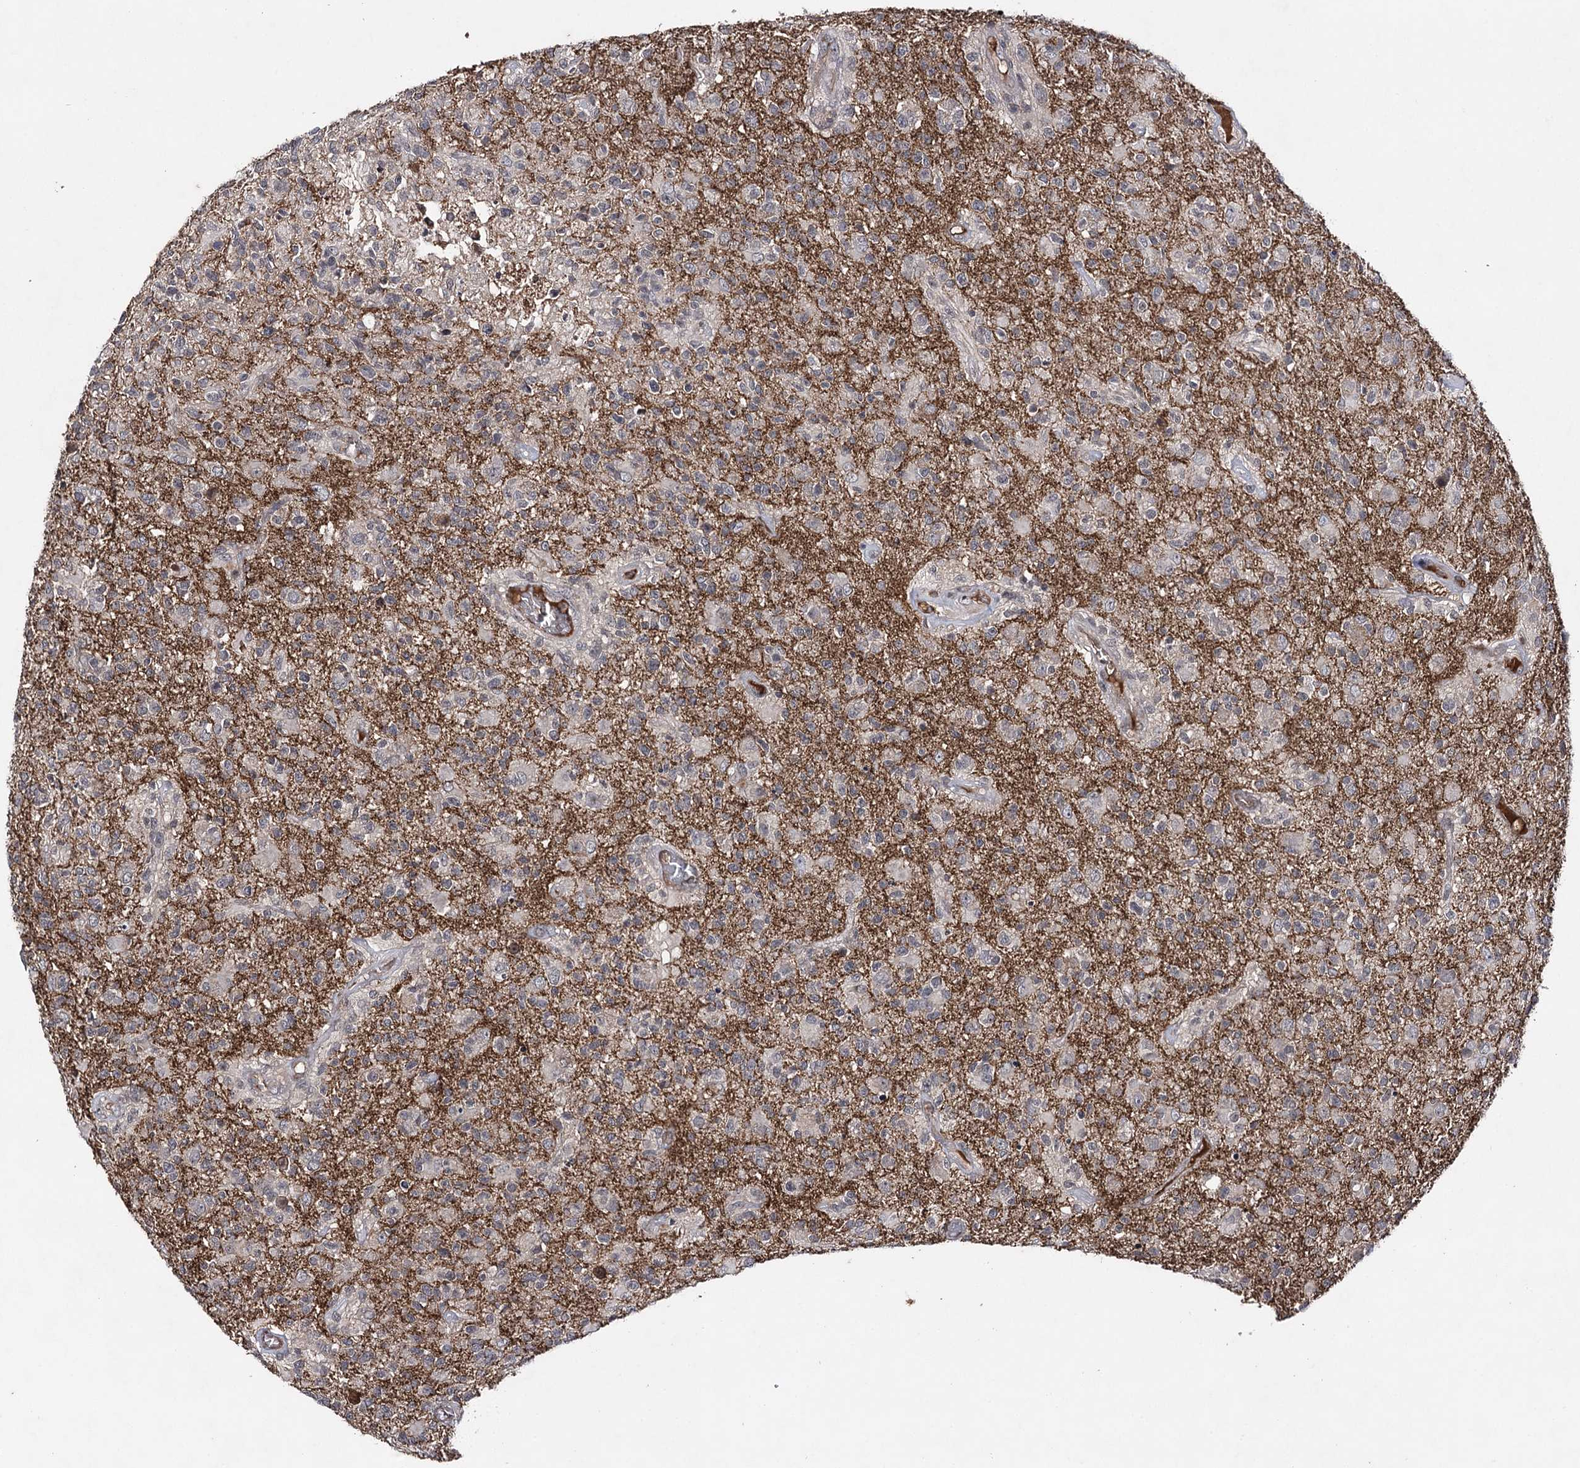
{"staining": {"intensity": "weak", "quantity": "<25%", "location": "cytoplasmic/membranous"}, "tissue": "glioma", "cell_type": "Tumor cells", "image_type": "cancer", "snomed": [{"axis": "morphology", "description": "Glioma, malignant, High grade"}, {"axis": "morphology", "description": "Glioblastoma, NOS"}, {"axis": "topography", "description": "Brain"}], "caption": "A high-resolution histopathology image shows IHC staining of glioblastoma, which shows no significant positivity in tumor cells.", "gene": "SYNGR3", "patient": {"sex": "male", "age": 60}}